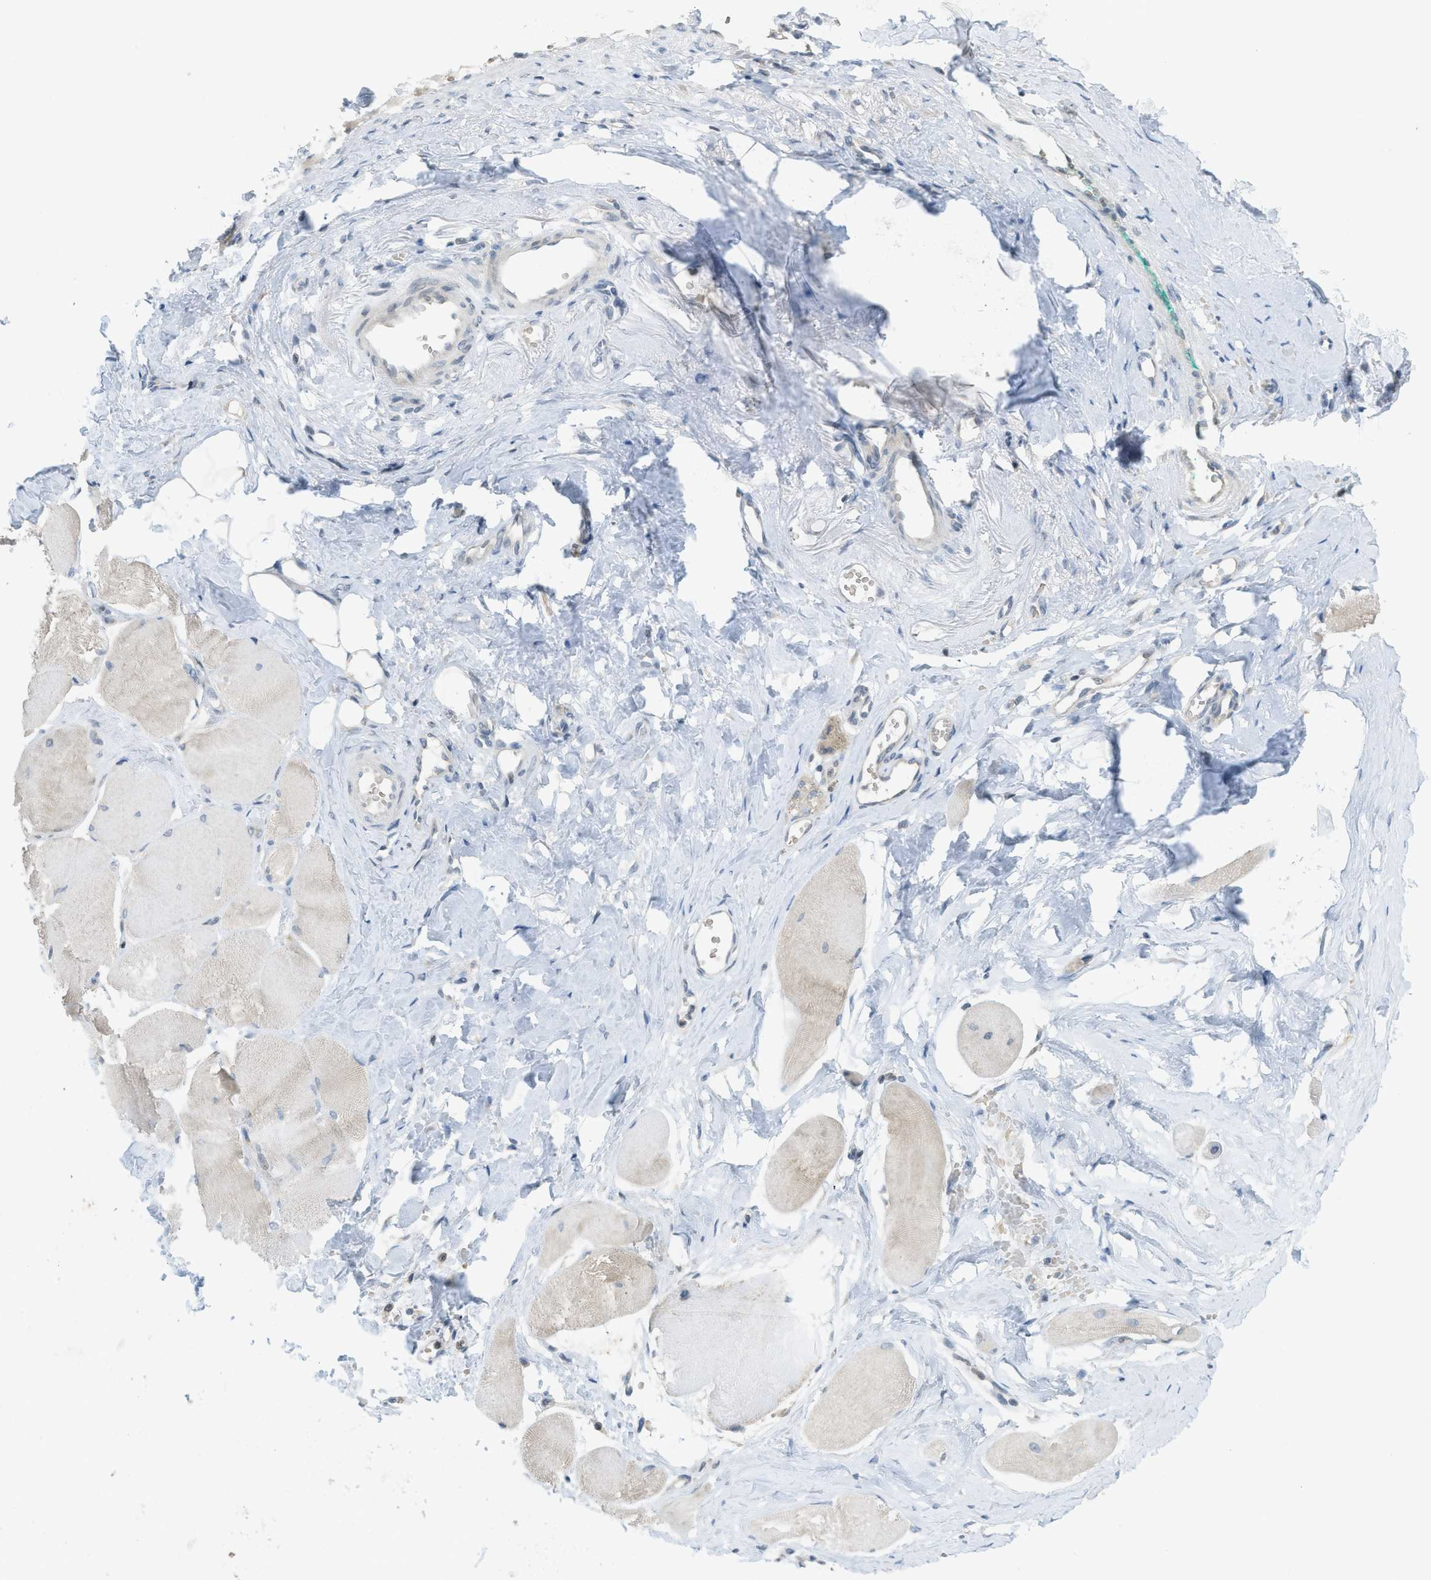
{"staining": {"intensity": "weak", "quantity": "<25%", "location": "cytoplasmic/membranous"}, "tissue": "skeletal muscle", "cell_type": "Myocytes", "image_type": "normal", "snomed": [{"axis": "morphology", "description": "Normal tissue, NOS"}, {"axis": "morphology", "description": "Squamous cell carcinoma, NOS"}, {"axis": "topography", "description": "Skeletal muscle"}], "caption": "DAB (3,3'-diaminobenzidine) immunohistochemical staining of benign human skeletal muscle displays no significant expression in myocytes. (DAB immunohistochemistry visualized using brightfield microscopy, high magnification).", "gene": "TXNDC2", "patient": {"sex": "male", "age": 51}}